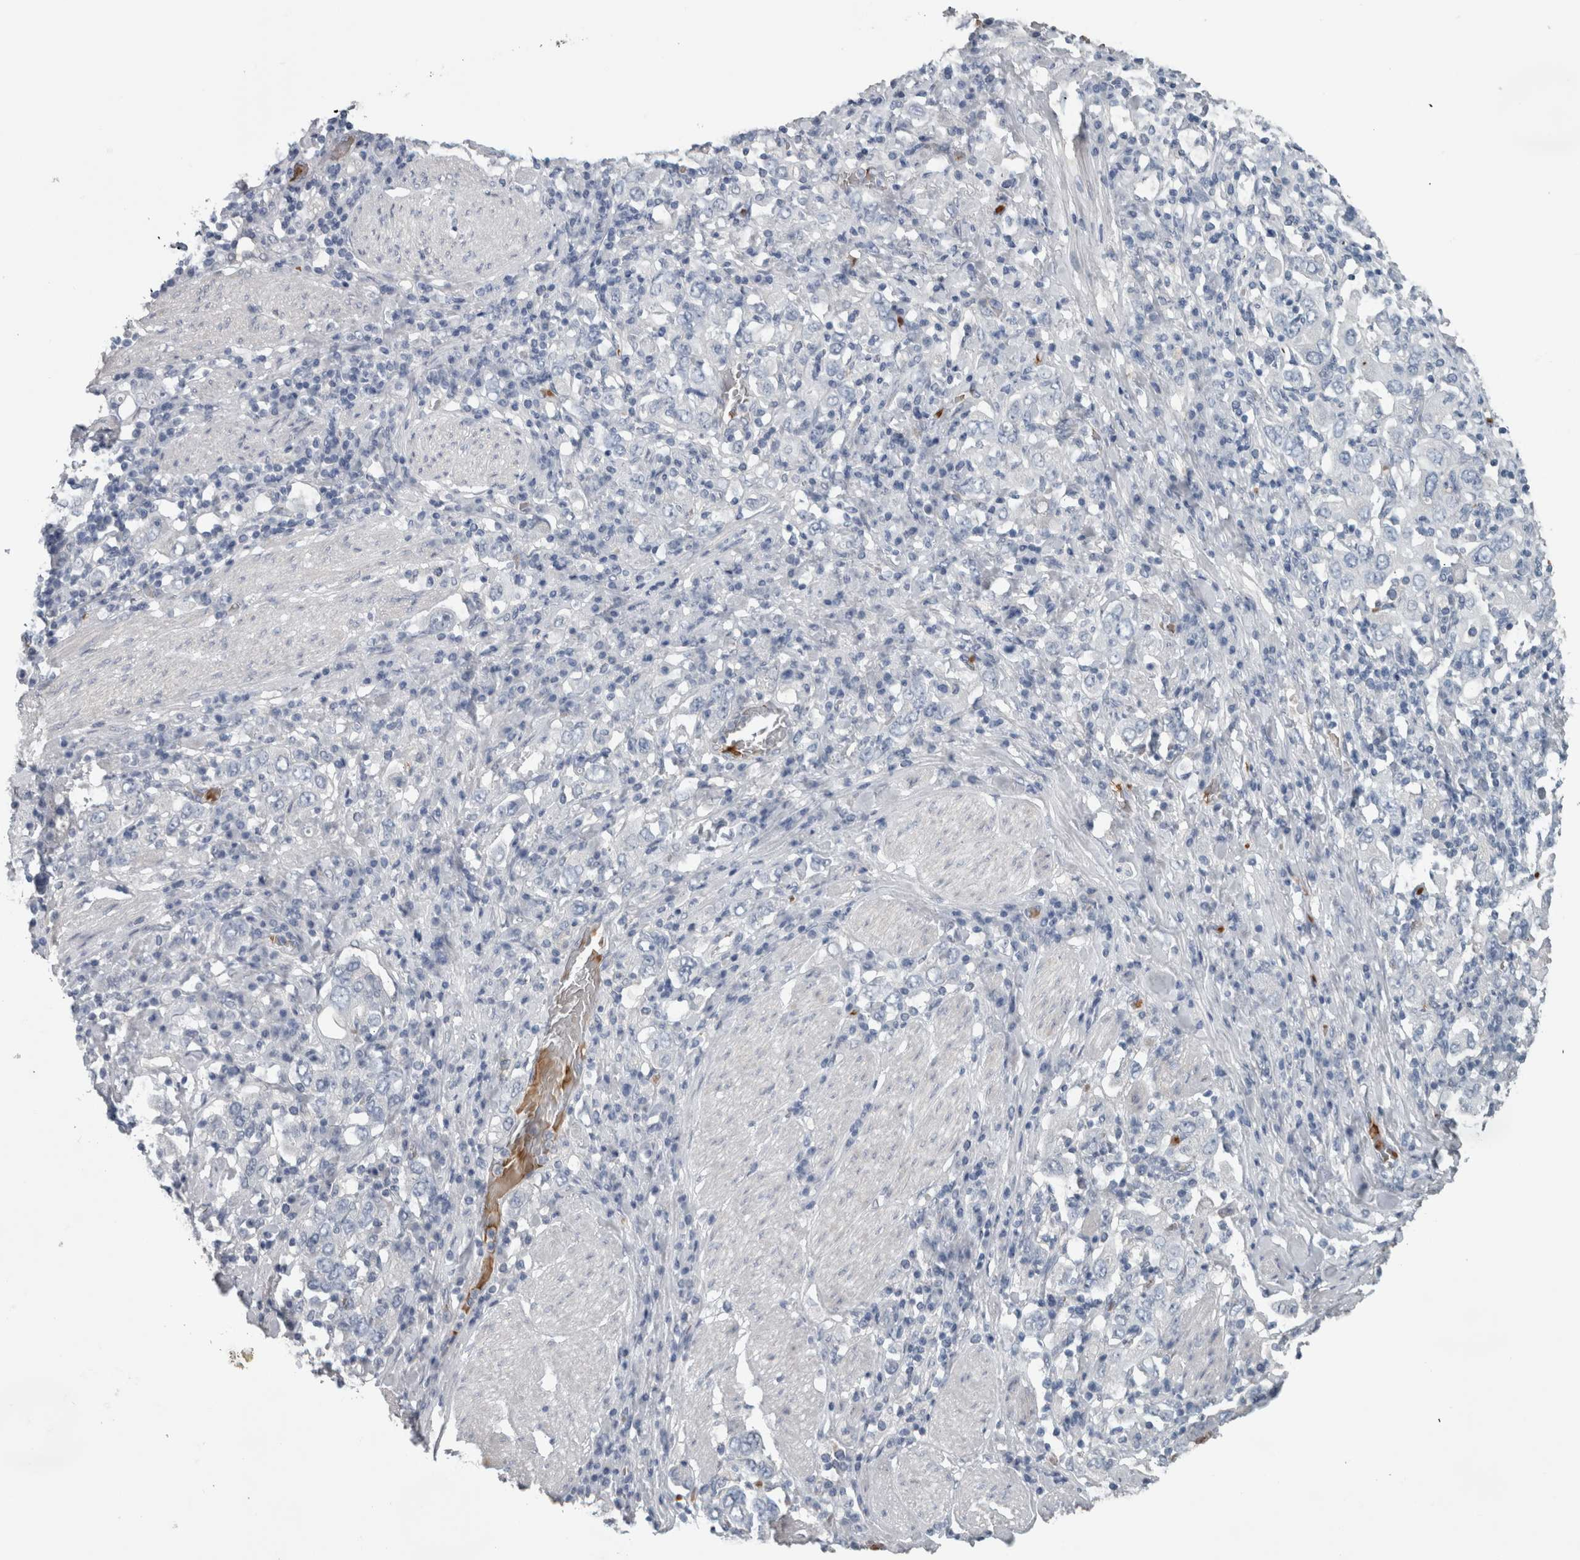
{"staining": {"intensity": "negative", "quantity": "none", "location": "none"}, "tissue": "stomach cancer", "cell_type": "Tumor cells", "image_type": "cancer", "snomed": [{"axis": "morphology", "description": "Adenocarcinoma, NOS"}, {"axis": "topography", "description": "Stomach, upper"}], "caption": "IHC of human stomach adenocarcinoma reveals no positivity in tumor cells.", "gene": "SH3GL2", "patient": {"sex": "male", "age": 62}}